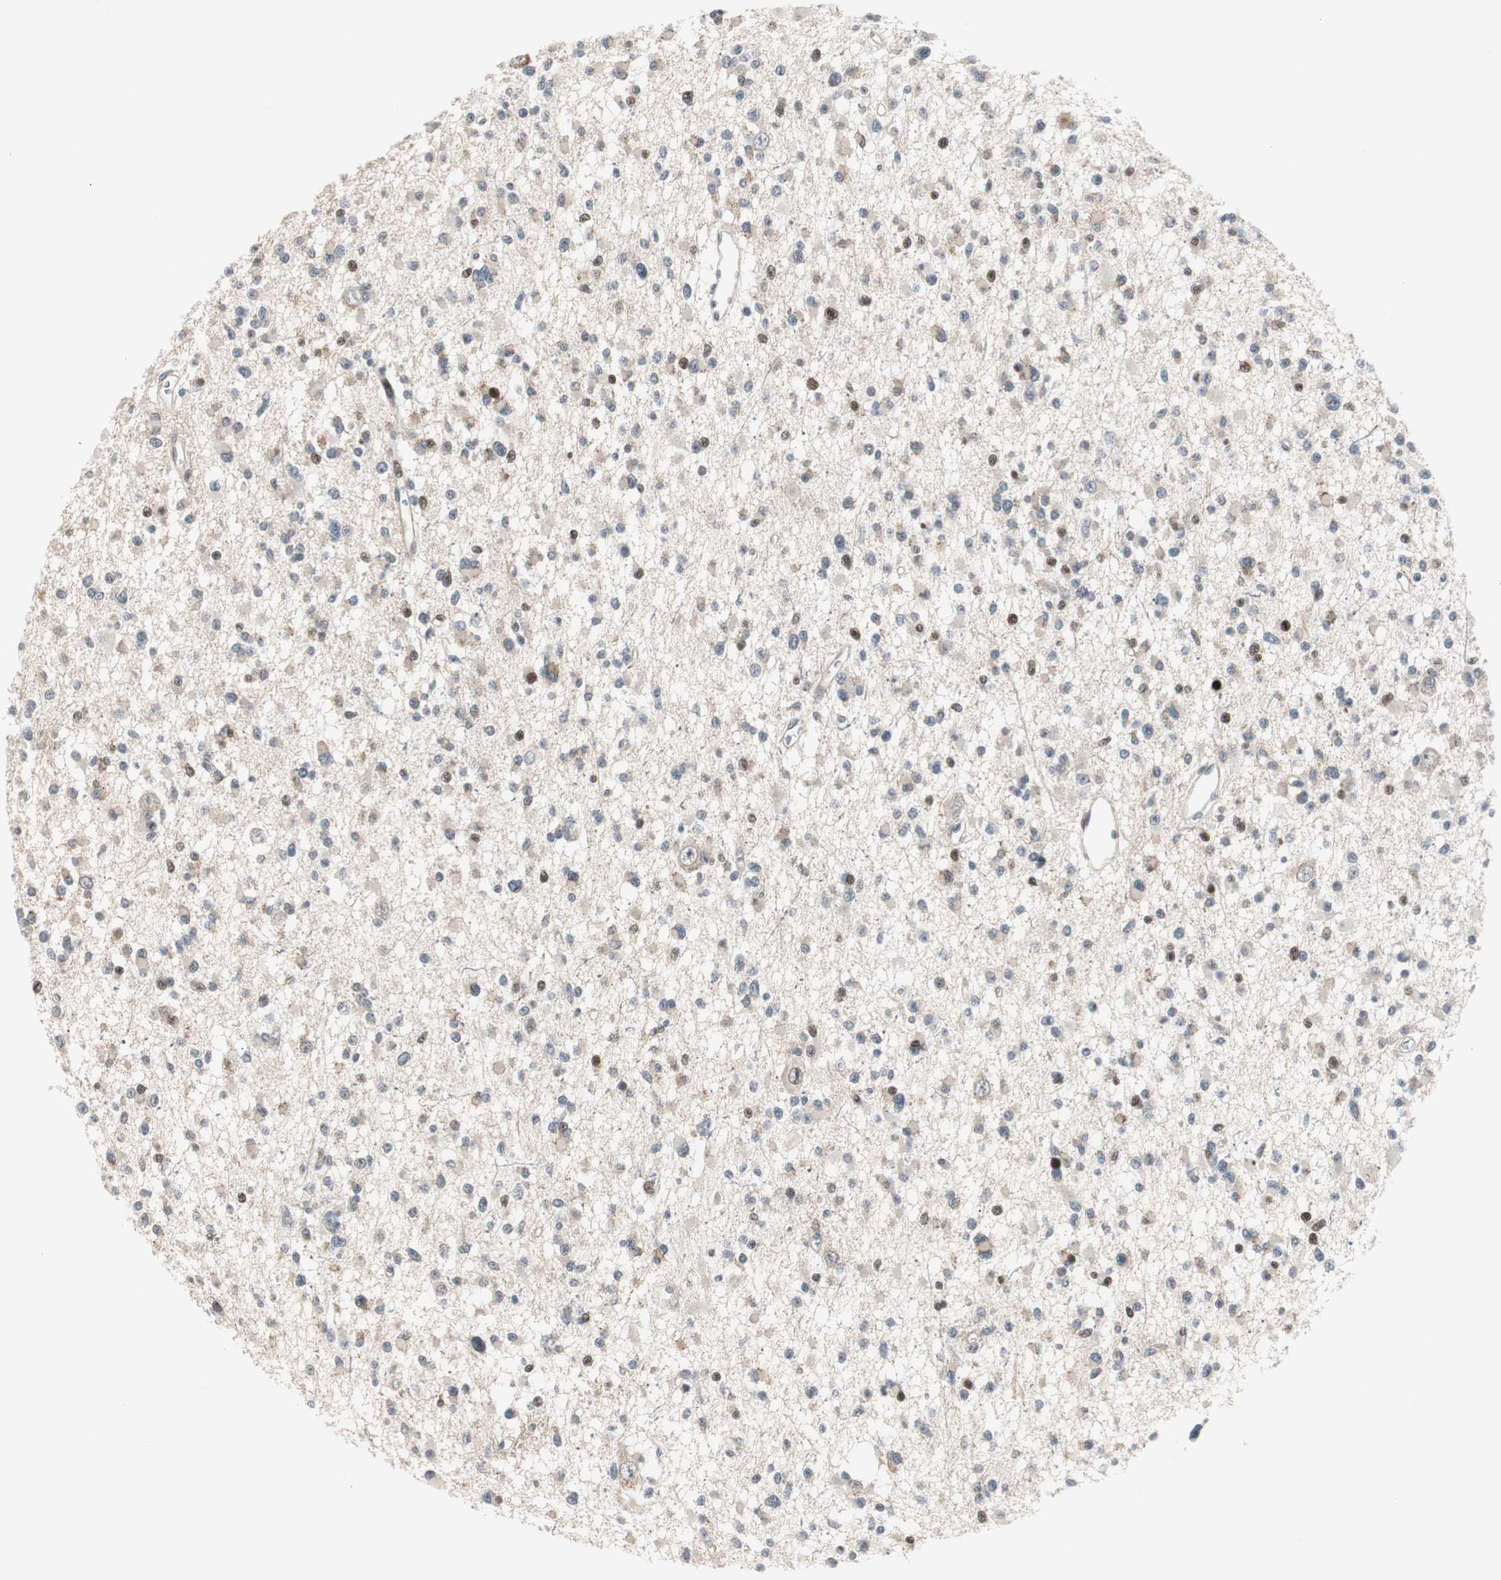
{"staining": {"intensity": "strong", "quantity": "<25%", "location": "nuclear"}, "tissue": "glioma", "cell_type": "Tumor cells", "image_type": "cancer", "snomed": [{"axis": "morphology", "description": "Glioma, malignant, Low grade"}, {"axis": "topography", "description": "Brain"}], "caption": "Immunohistochemistry (IHC) staining of glioma, which reveals medium levels of strong nuclear staining in approximately <25% of tumor cells indicating strong nuclear protein expression. The staining was performed using DAB (3,3'-diaminobenzidine) (brown) for protein detection and nuclei were counterstained in hematoxylin (blue).", "gene": "RAD1", "patient": {"sex": "female", "age": 22}}